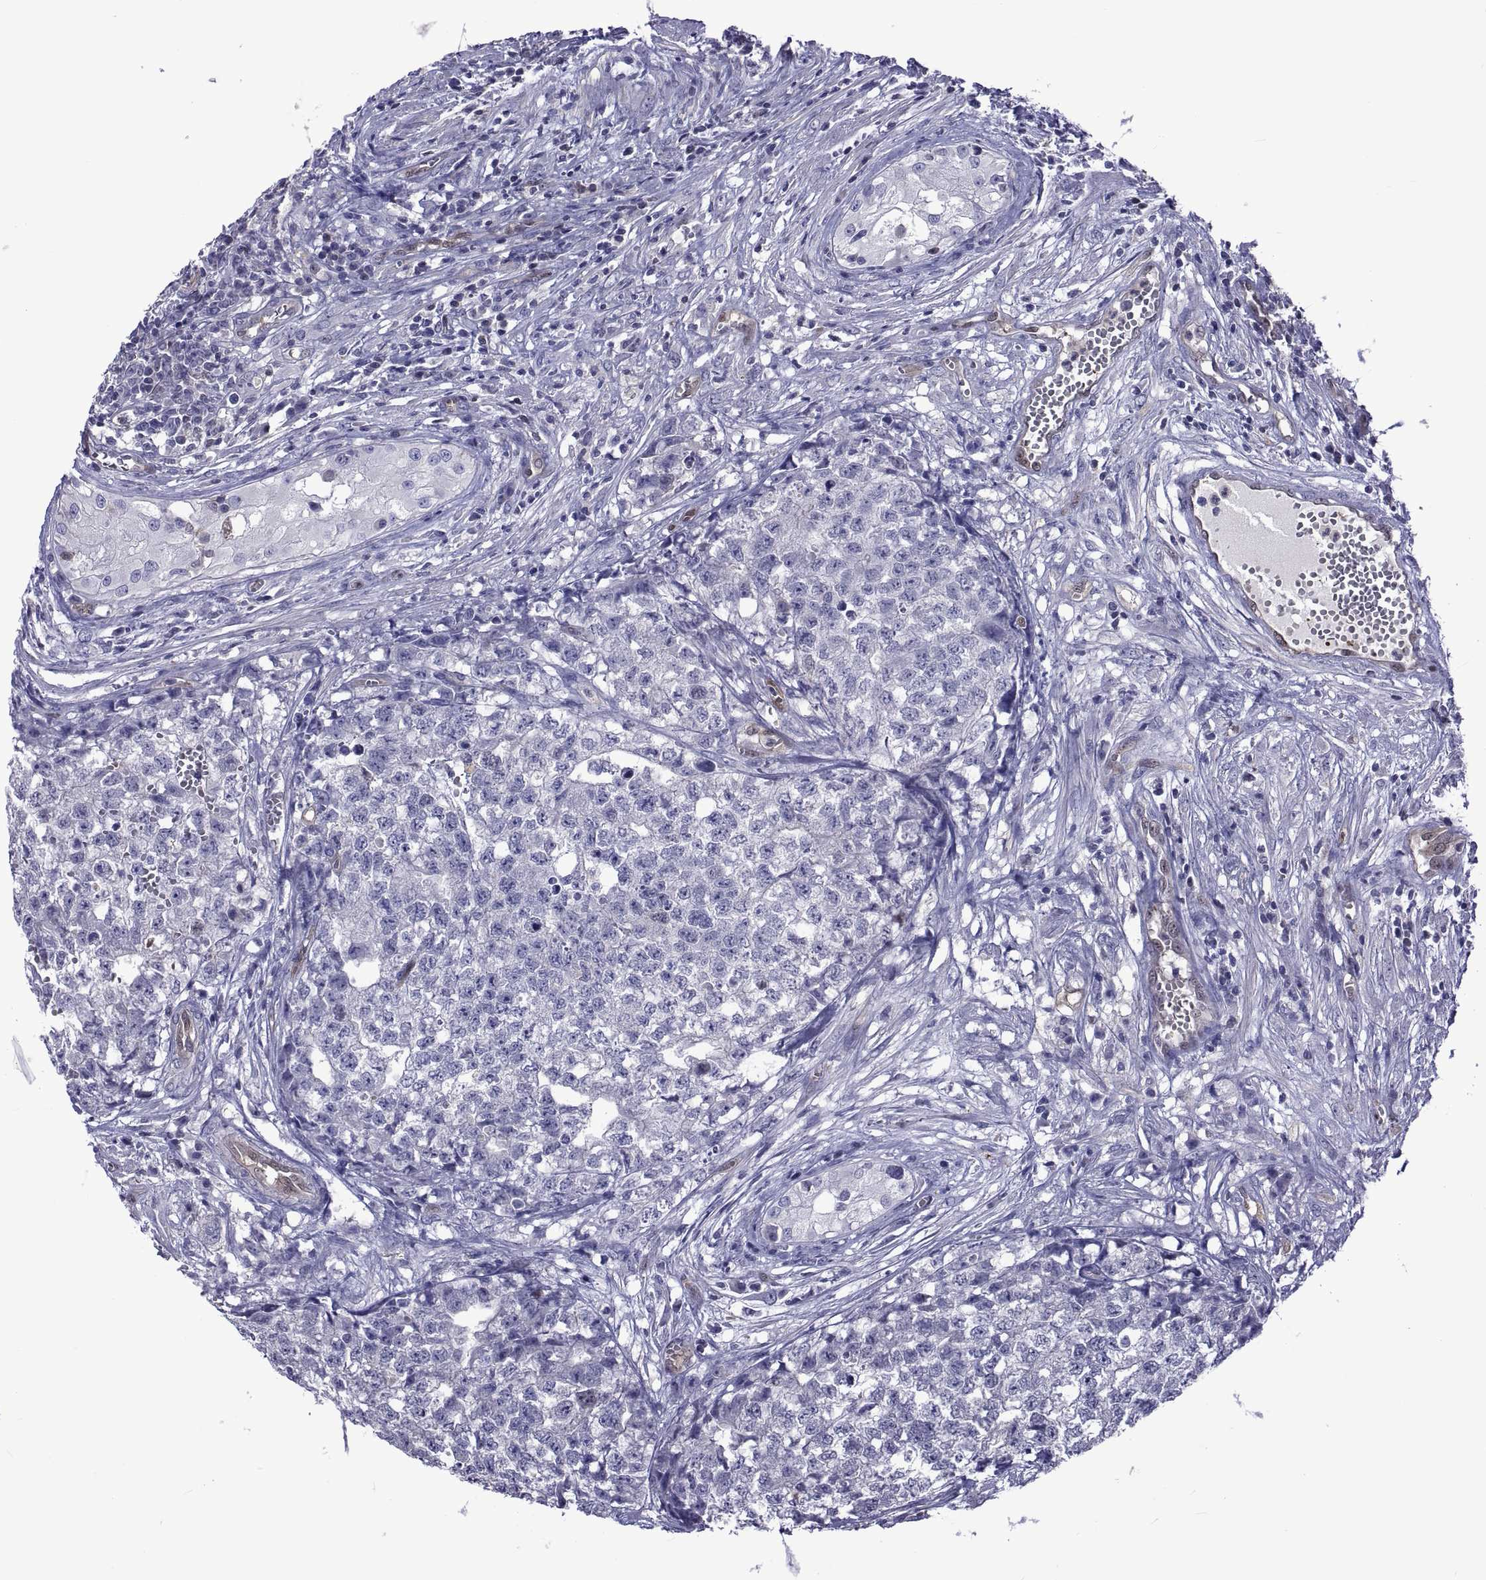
{"staining": {"intensity": "negative", "quantity": "none", "location": "none"}, "tissue": "testis cancer", "cell_type": "Tumor cells", "image_type": "cancer", "snomed": [{"axis": "morphology", "description": "Seminoma, NOS"}, {"axis": "morphology", "description": "Carcinoma, Embryonal, NOS"}, {"axis": "topography", "description": "Testis"}], "caption": "The immunohistochemistry photomicrograph has no significant expression in tumor cells of embryonal carcinoma (testis) tissue.", "gene": "LCN9", "patient": {"sex": "male", "age": 22}}